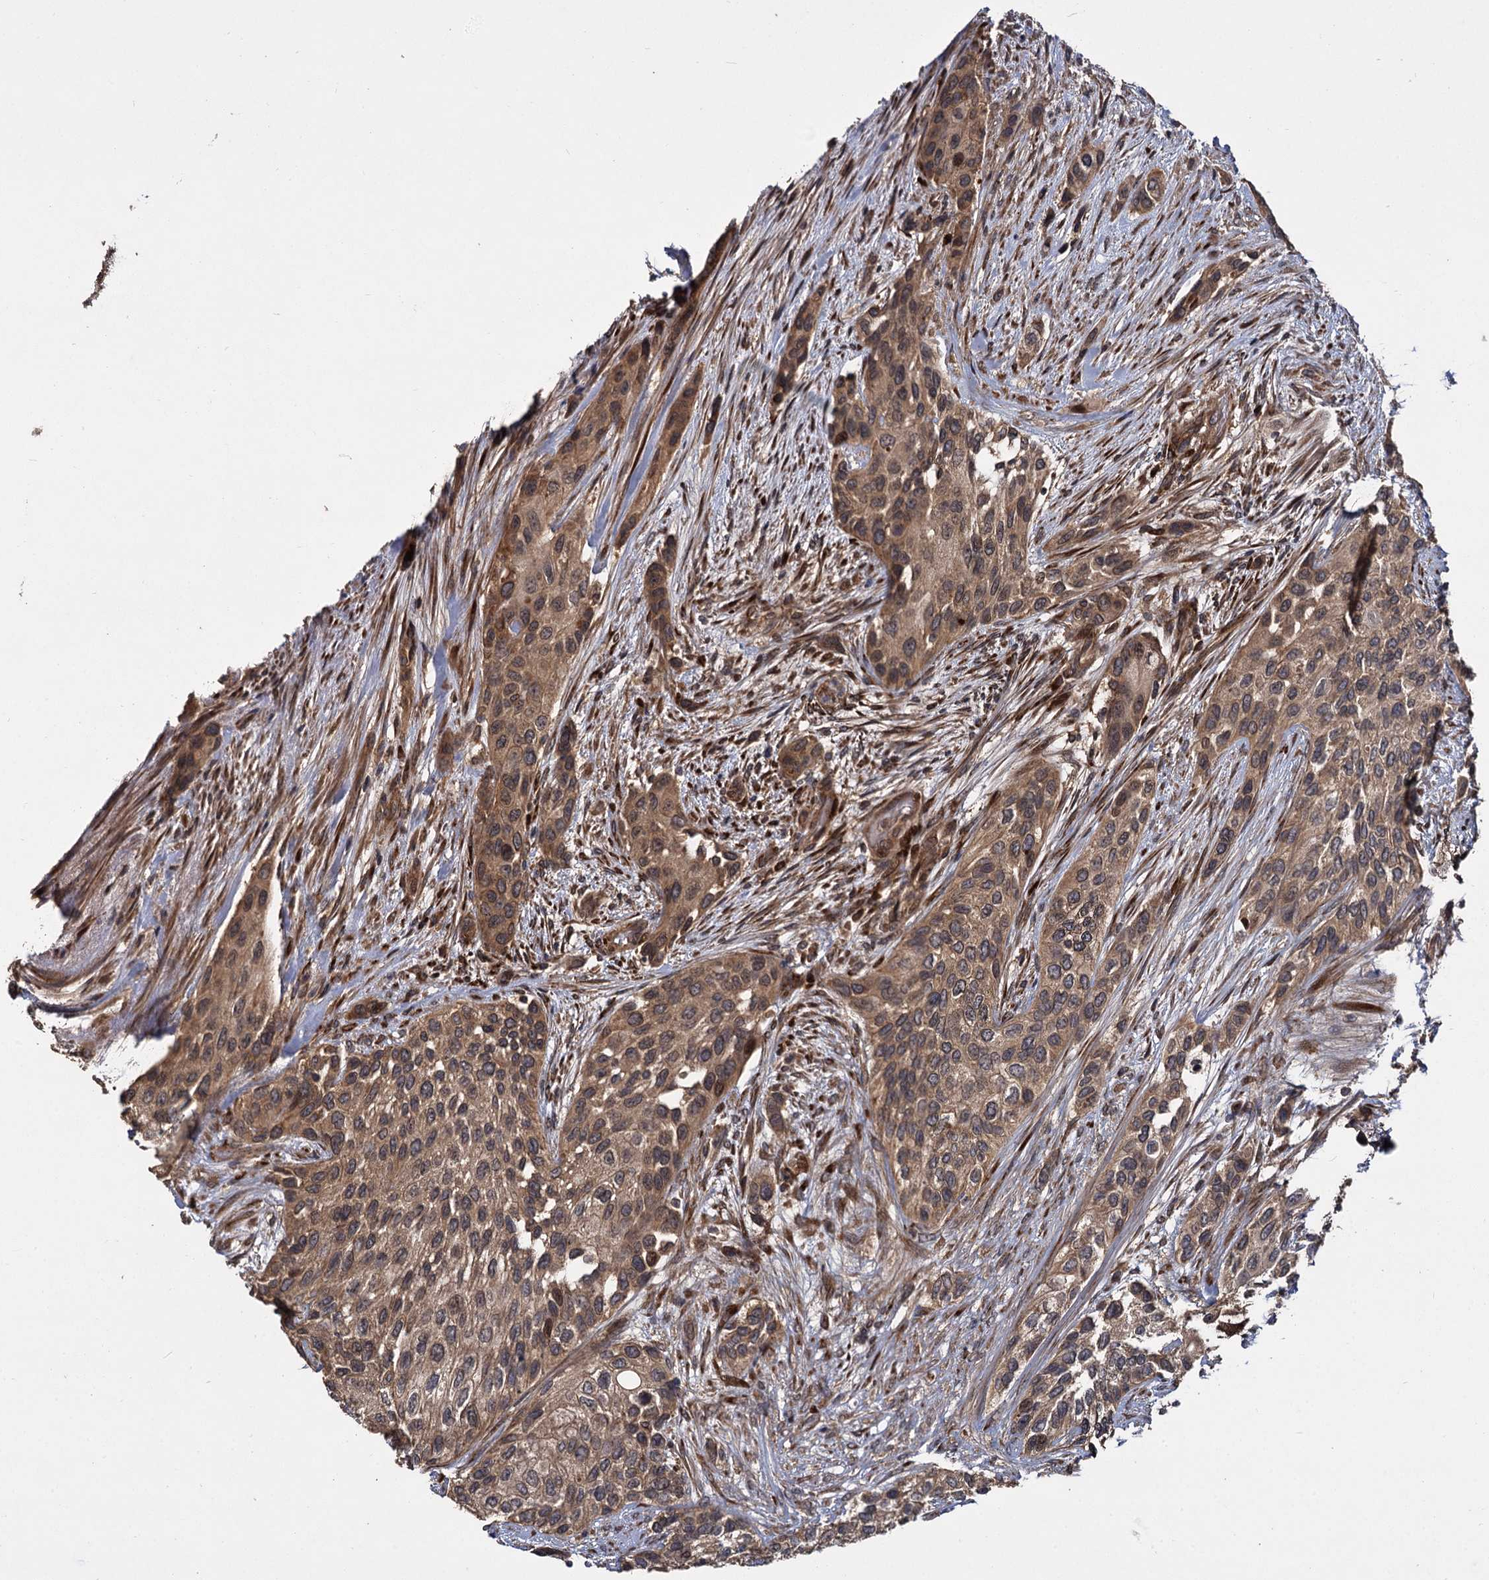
{"staining": {"intensity": "moderate", "quantity": ">75%", "location": "cytoplasmic/membranous"}, "tissue": "urothelial cancer", "cell_type": "Tumor cells", "image_type": "cancer", "snomed": [{"axis": "morphology", "description": "Normal tissue, NOS"}, {"axis": "morphology", "description": "Urothelial carcinoma, High grade"}, {"axis": "topography", "description": "Vascular tissue"}, {"axis": "topography", "description": "Urinary bladder"}], "caption": "Tumor cells show moderate cytoplasmic/membranous positivity in approximately >75% of cells in urothelial cancer. (DAB (3,3'-diaminobenzidine) IHC, brown staining for protein, blue staining for nuclei).", "gene": "INPPL1", "patient": {"sex": "female", "age": 56}}